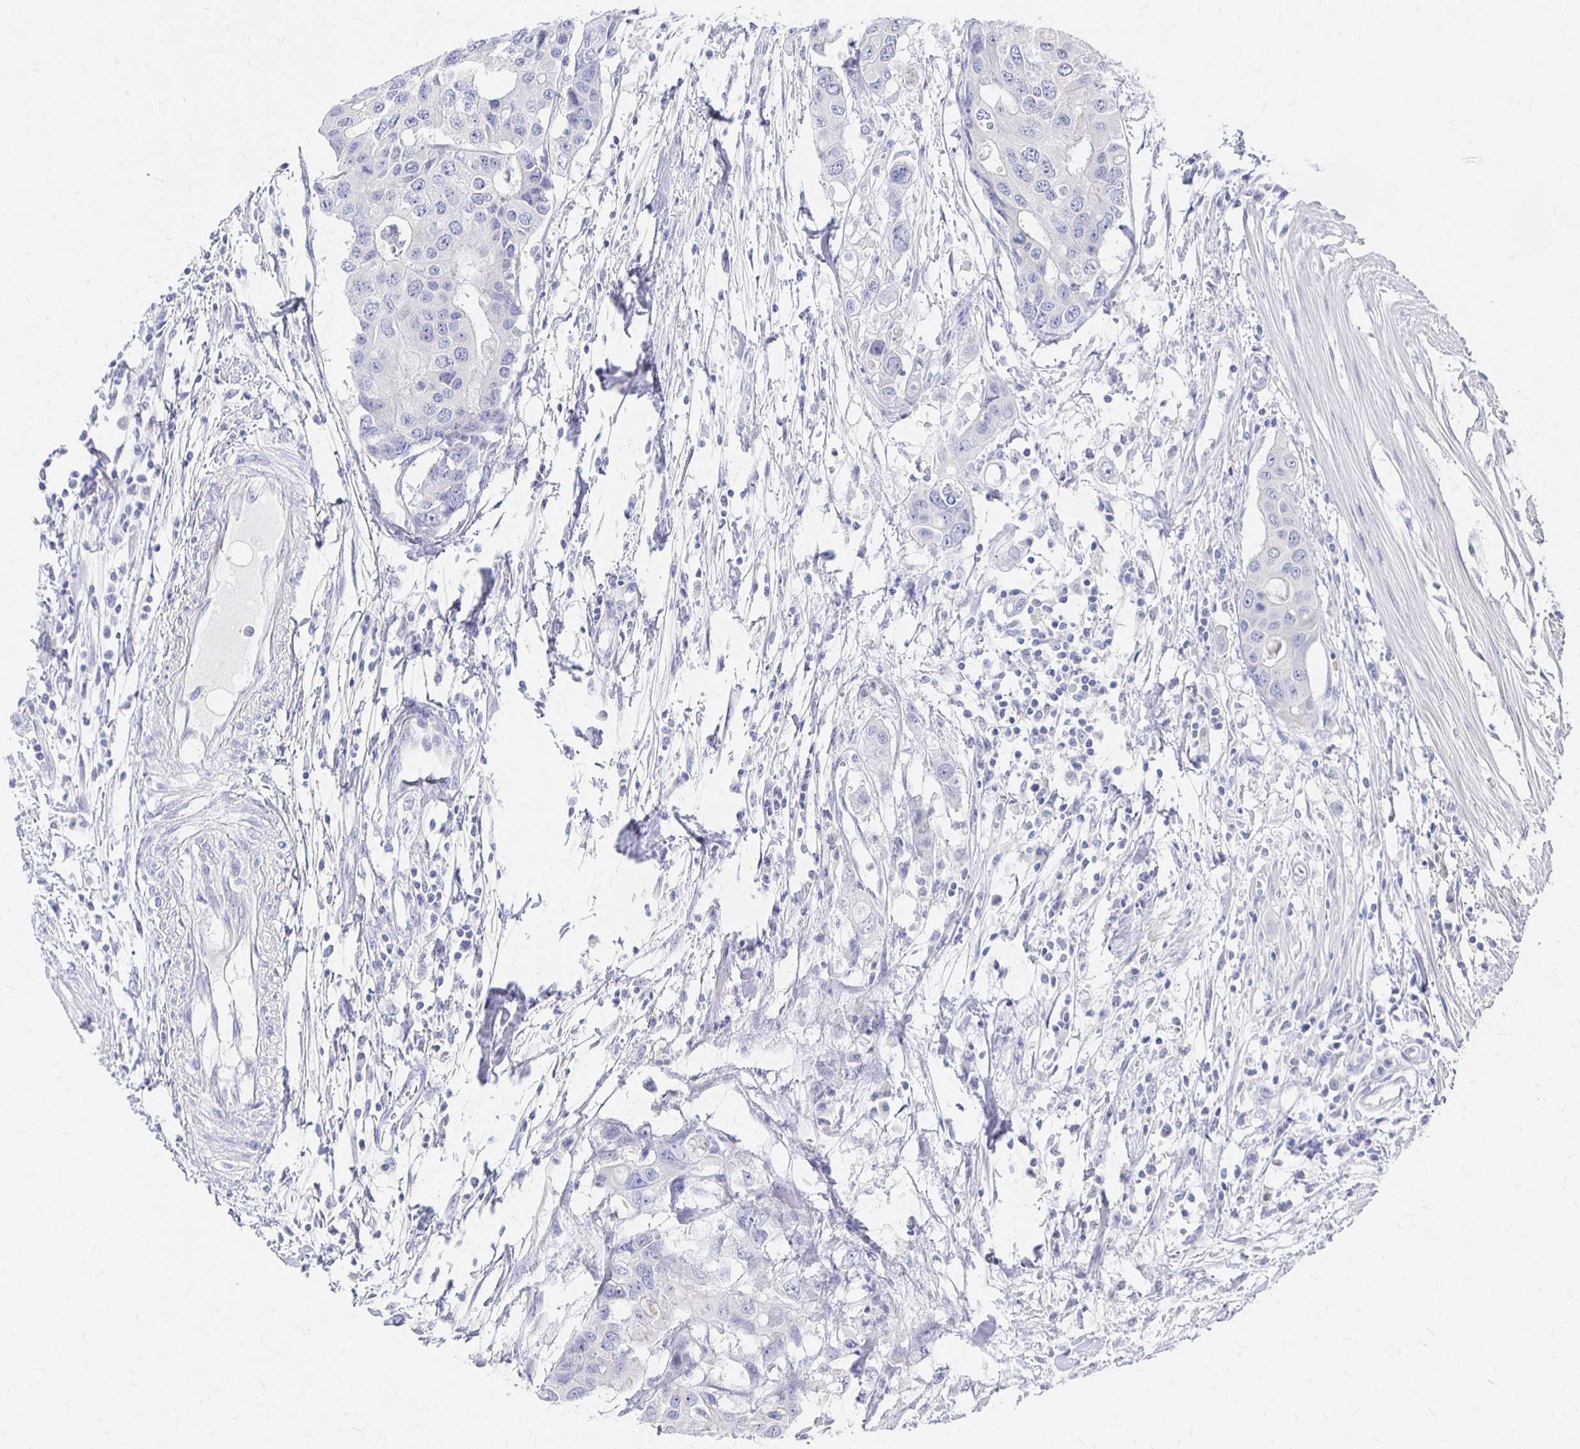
{"staining": {"intensity": "negative", "quantity": "none", "location": "none"}, "tissue": "colorectal cancer", "cell_type": "Tumor cells", "image_type": "cancer", "snomed": [{"axis": "morphology", "description": "Adenocarcinoma, NOS"}, {"axis": "topography", "description": "Colon"}], "caption": "IHC photomicrograph of human colorectal cancer stained for a protein (brown), which displays no expression in tumor cells.", "gene": "FKRP", "patient": {"sex": "male", "age": 77}}